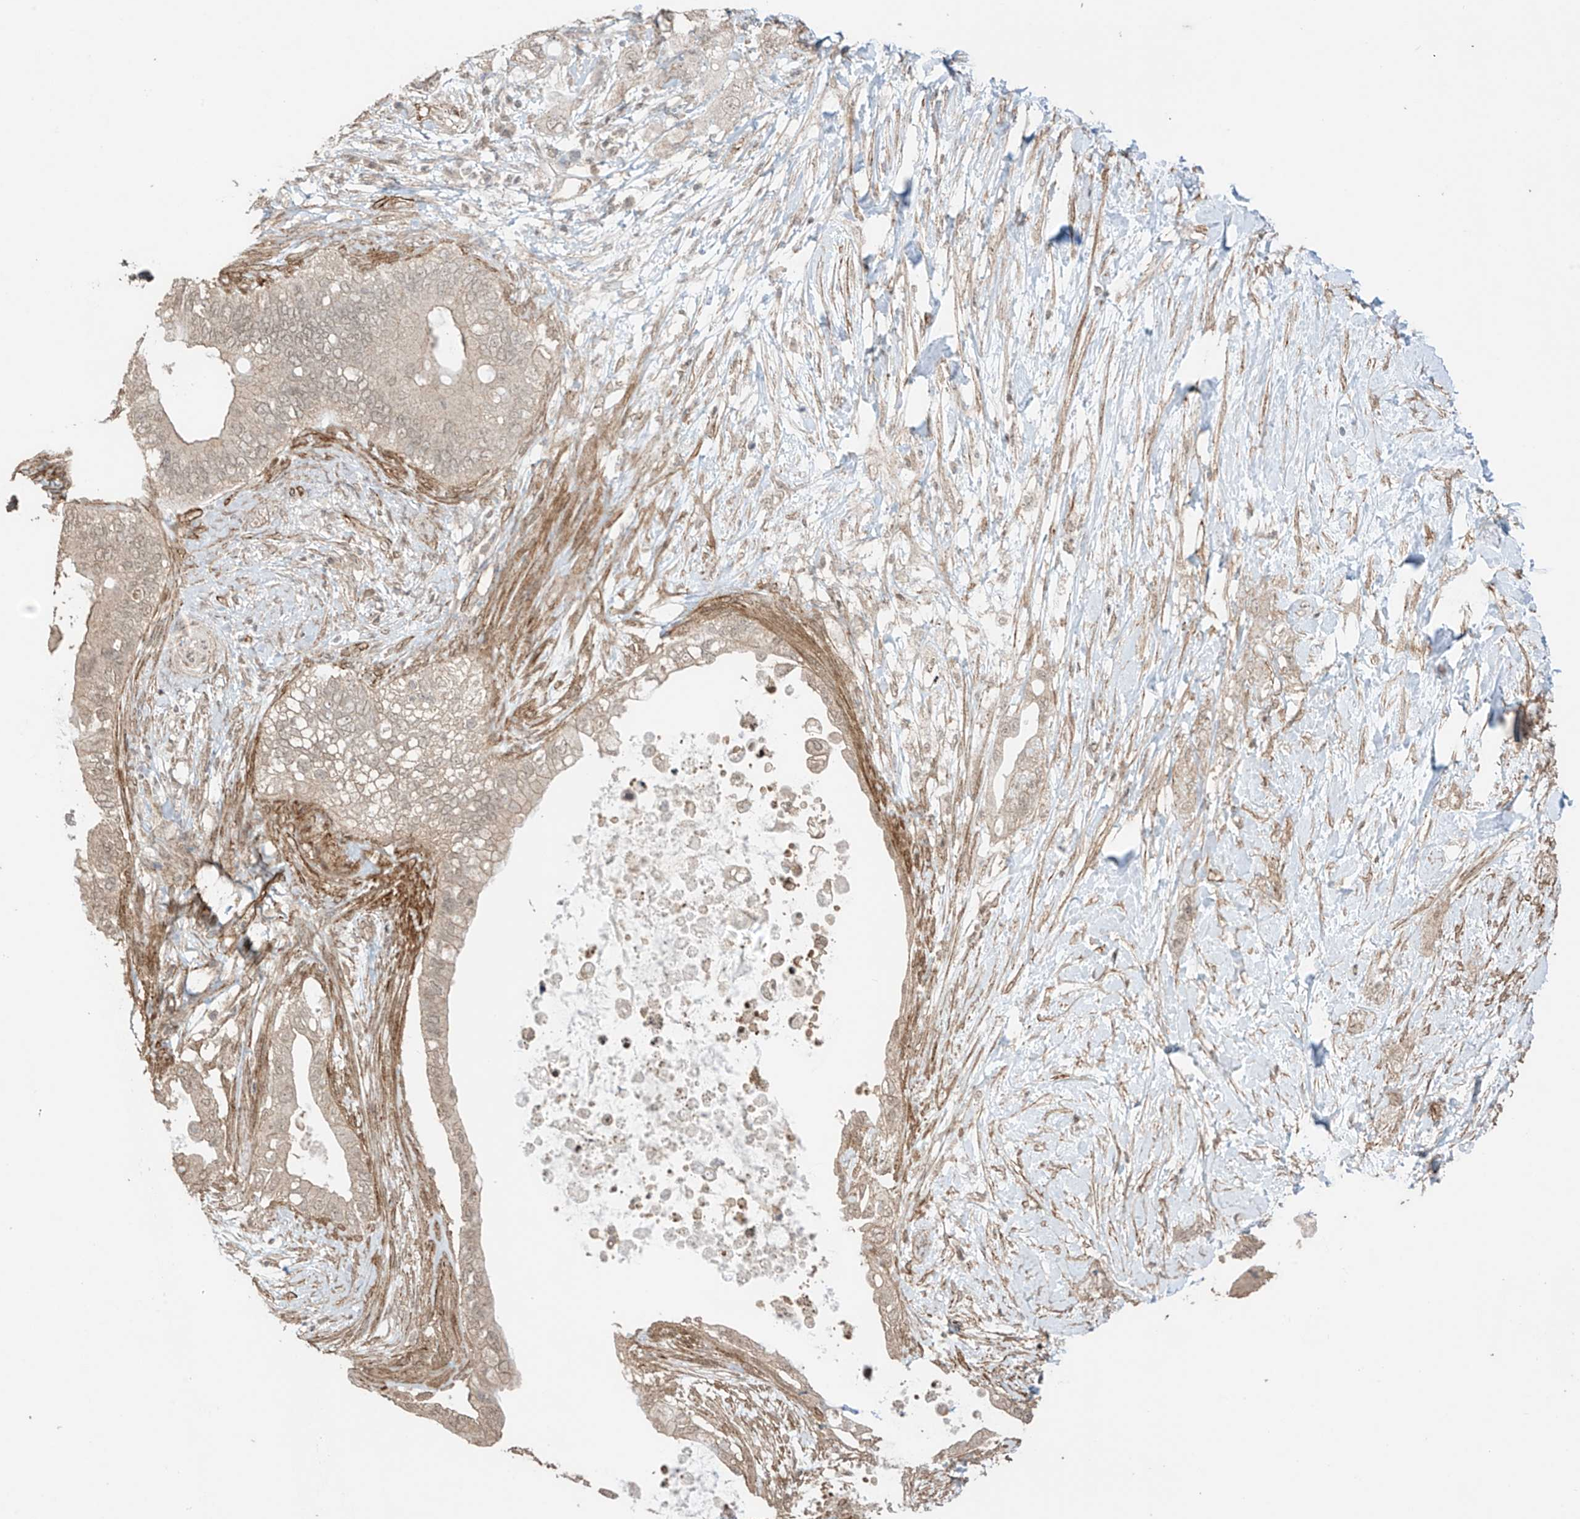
{"staining": {"intensity": "weak", "quantity": ">75%", "location": "cytoplasmic/membranous"}, "tissue": "pancreatic cancer", "cell_type": "Tumor cells", "image_type": "cancer", "snomed": [{"axis": "morphology", "description": "Adenocarcinoma, NOS"}, {"axis": "topography", "description": "Pancreas"}], "caption": "There is low levels of weak cytoplasmic/membranous positivity in tumor cells of pancreatic adenocarcinoma, as demonstrated by immunohistochemical staining (brown color).", "gene": "TTLL5", "patient": {"sex": "female", "age": 56}}